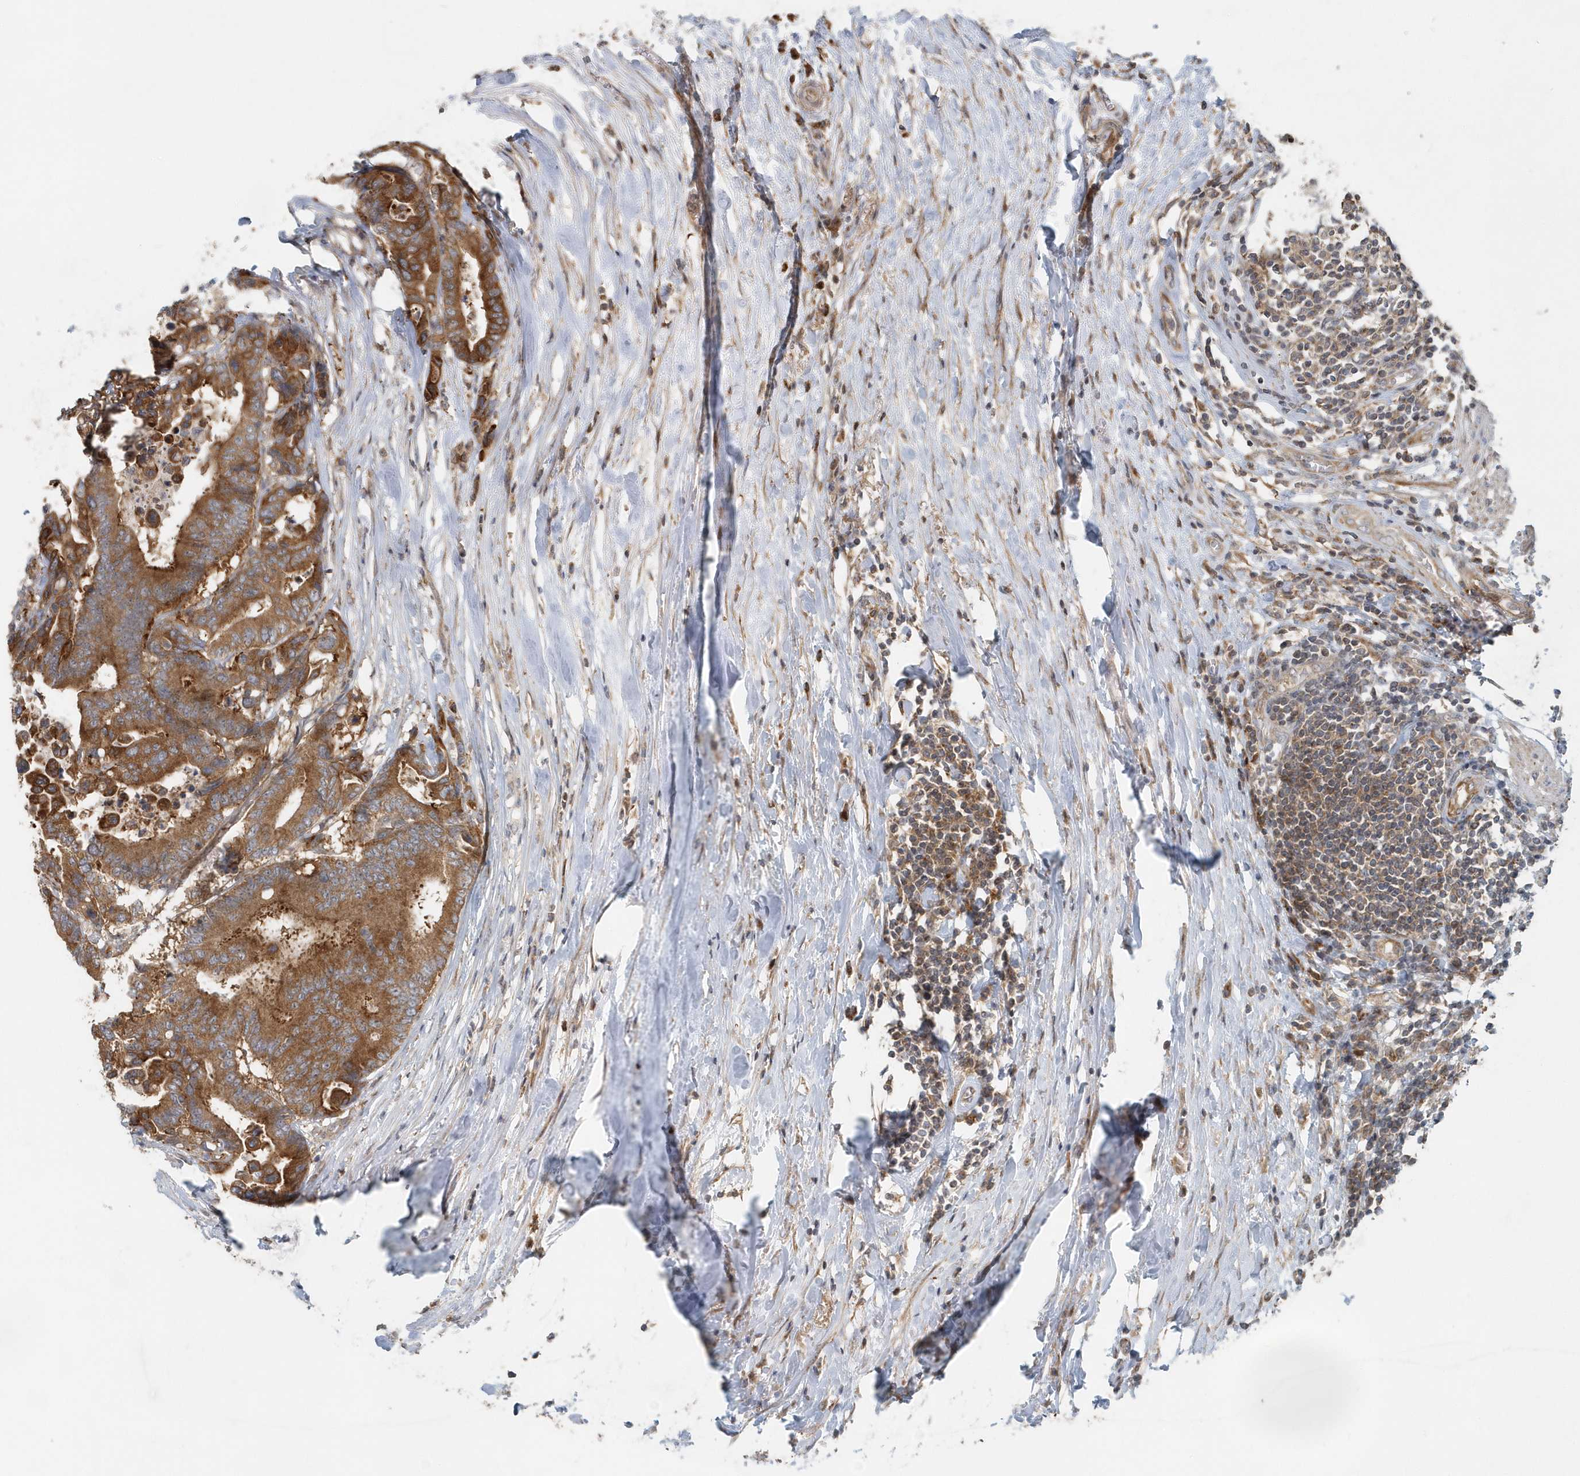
{"staining": {"intensity": "strong", "quantity": ">75%", "location": "cytoplasmic/membranous"}, "tissue": "colorectal cancer", "cell_type": "Tumor cells", "image_type": "cancer", "snomed": [{"axis": "morphology", "description": "Normal tissue, NOS"}, {"axis": "morphology", "description": "Adenocarcinoma, NOS"}, {"axis": "topography", "description": "Colon"}], "caption": "Colorectal cancer (adenocarcinoma) stained with immunohistochemistry (IHC) shows strong cytoplasmic/membranous staining in approximately >75% of tumor cells.", "gene": "MMUT", "patient": {"sex": "male", "age": 82}}